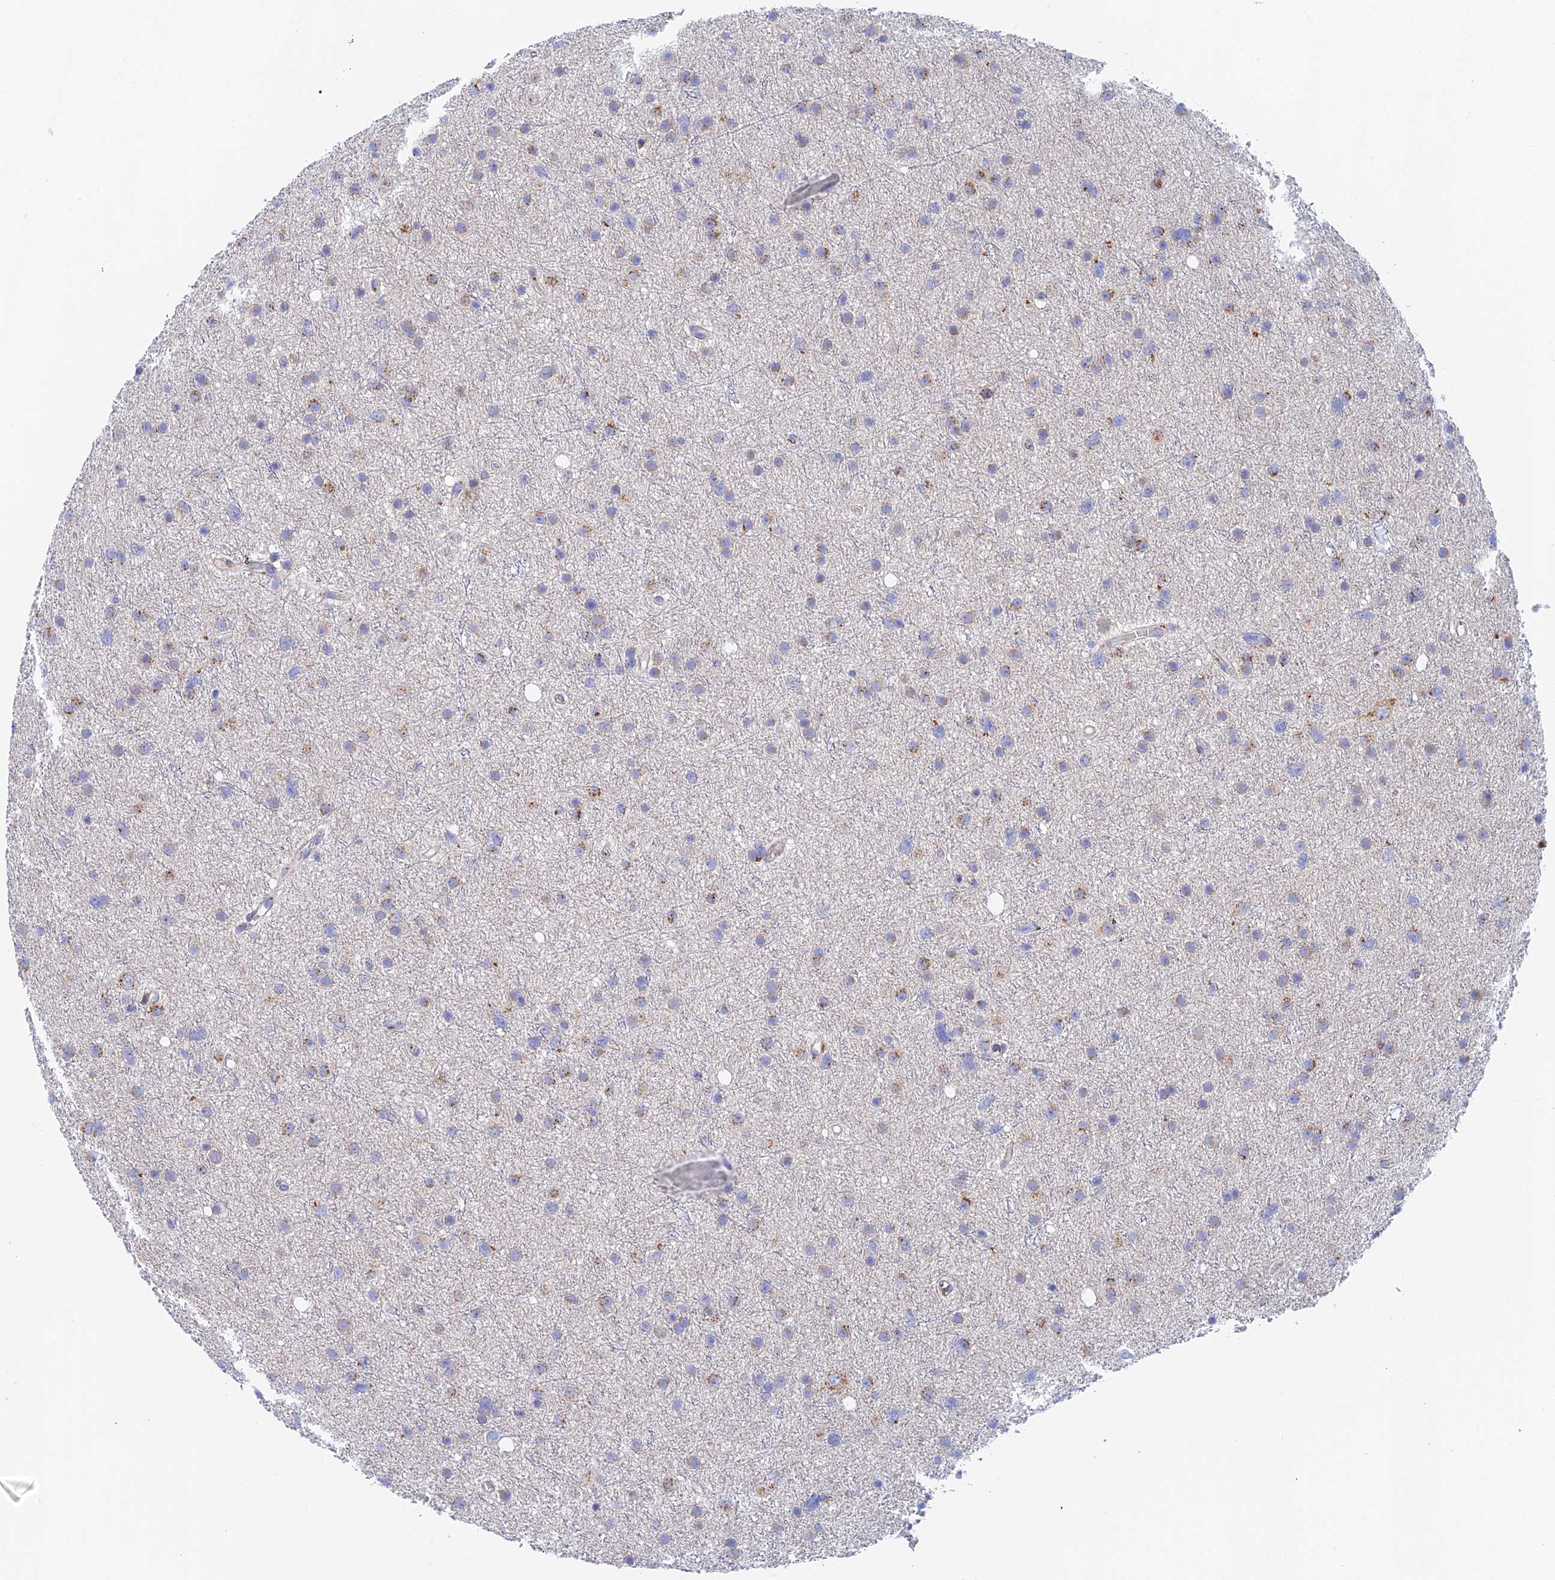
{"staining": {"intensity": "moderate", "quantity": "25%-75%", "location": "cytoplasmic/membranous"}, "tissue": "glioma", "cell_type": "Tumor cells", "image_type": "cancer", "snomed": [{"axis": "morphology", "description": "Glioma, malignant, Low grade"}, {"axis": "topography", "description": "Cerebral cortex"}], "caption": "Immunohistochemical staining of malignant glioma (low-grade) displays moderate cytoplasmic/membranous protein positivity in approximately 25%-75% of tumor cells.", "gene": "SLC24A3", "patient": {"sex": "female", "age": 39}}